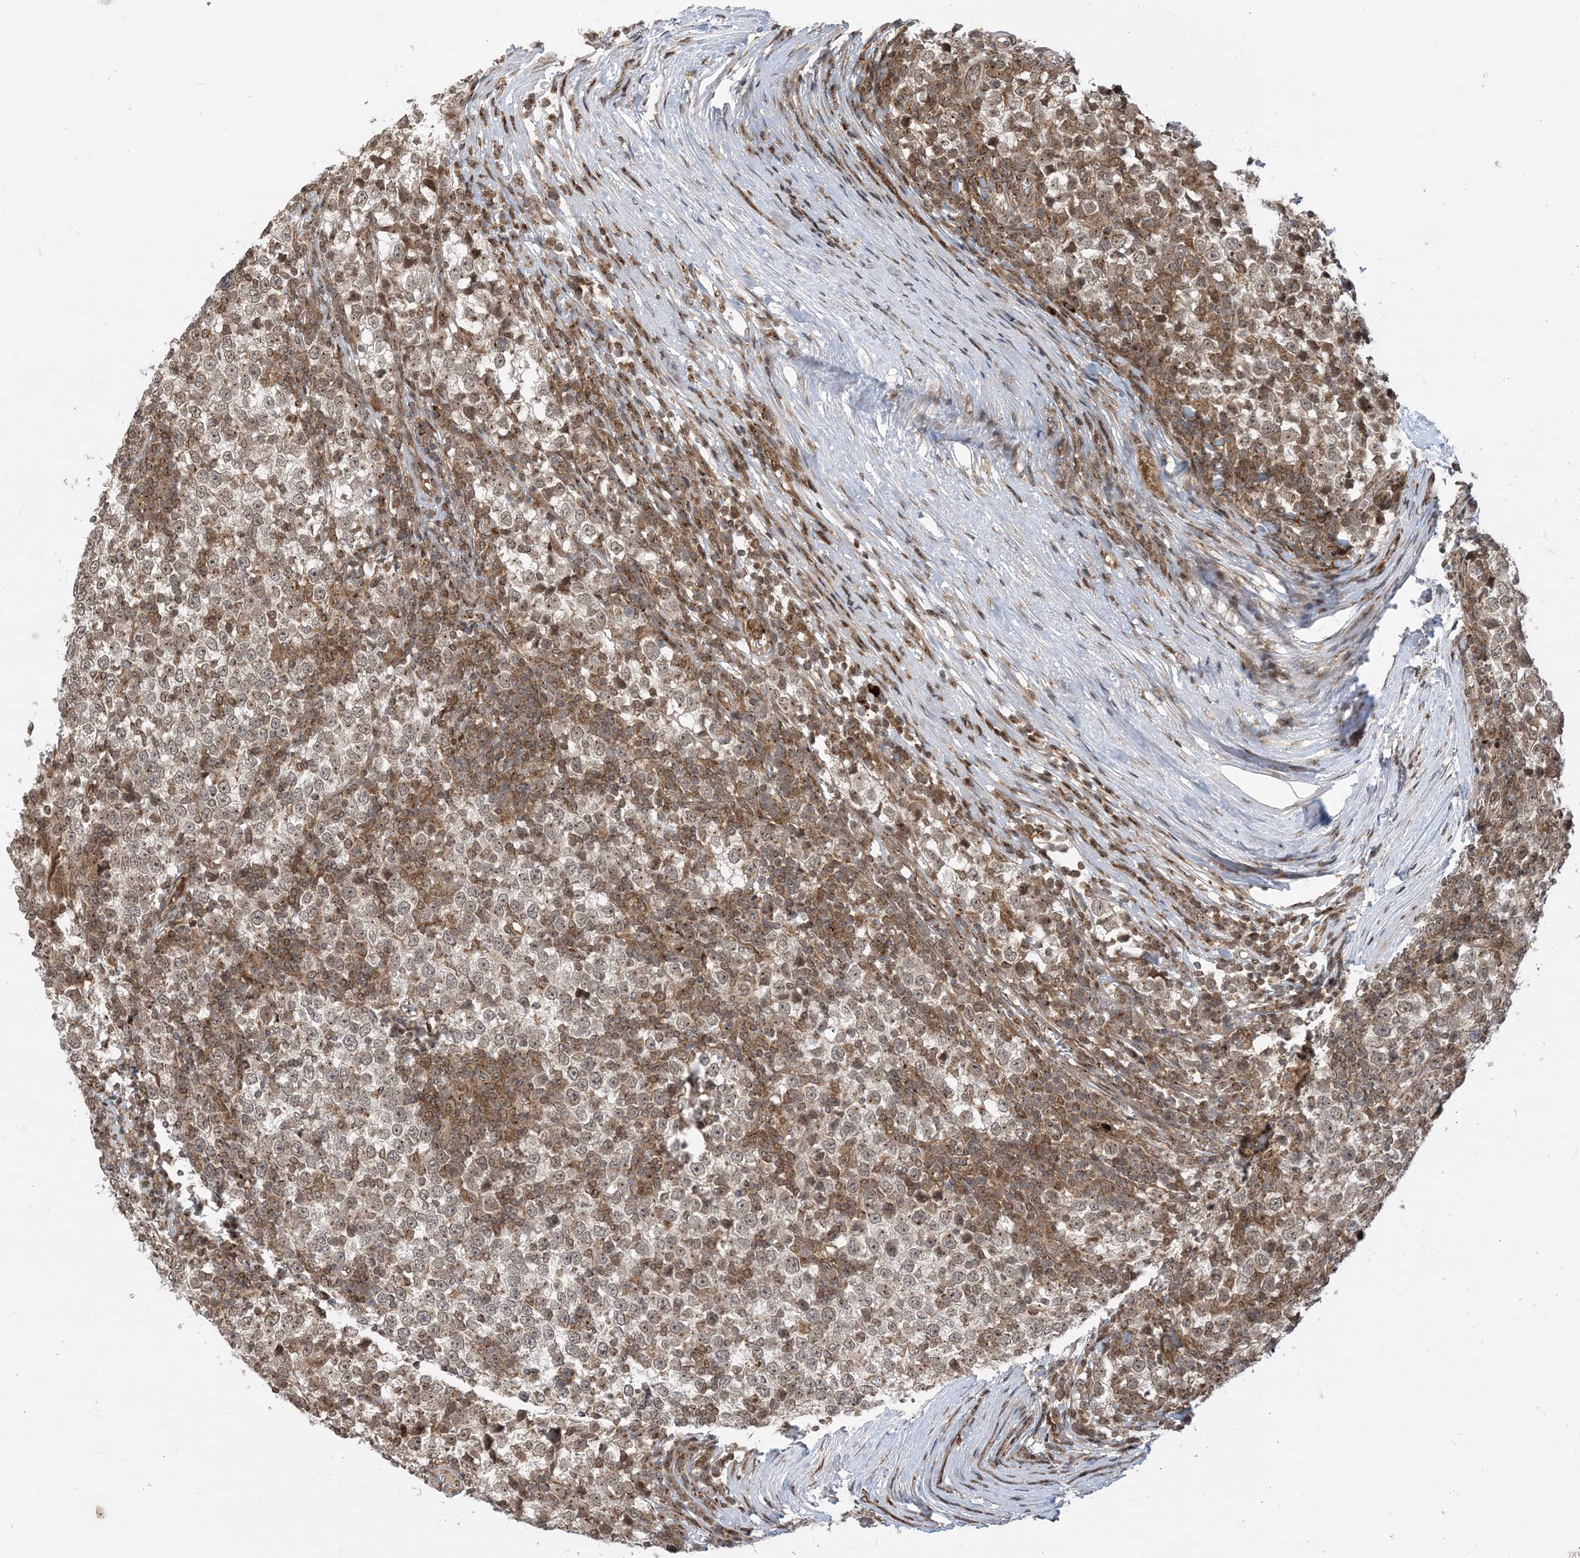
{"staining": {"intensity": "weak", "quantity": "25%-75%", "location": "cytoplasmic/membranous"}, "tissue": "testis cancer", "cell_type": "Tumor cells", "image_type": "cancer", "snomed": [{"axis": "morphology", "description": "Seminoma, NOS"}, {"axis": "topography", "description": "Testis"}], "caption": "Immunohistochemistry (IHC) photomicrograph of neoplastic tissue: human seminoma (testis) stained using immunohistochemistry shows low levels of weak protein expression localized specifically in the cytoplasmic/membranous of tumor cells, appearing as a cytoplasmic/membranous brown color.", "gene": "CASP4", "patient": {"sex": "male", "age": 65}}